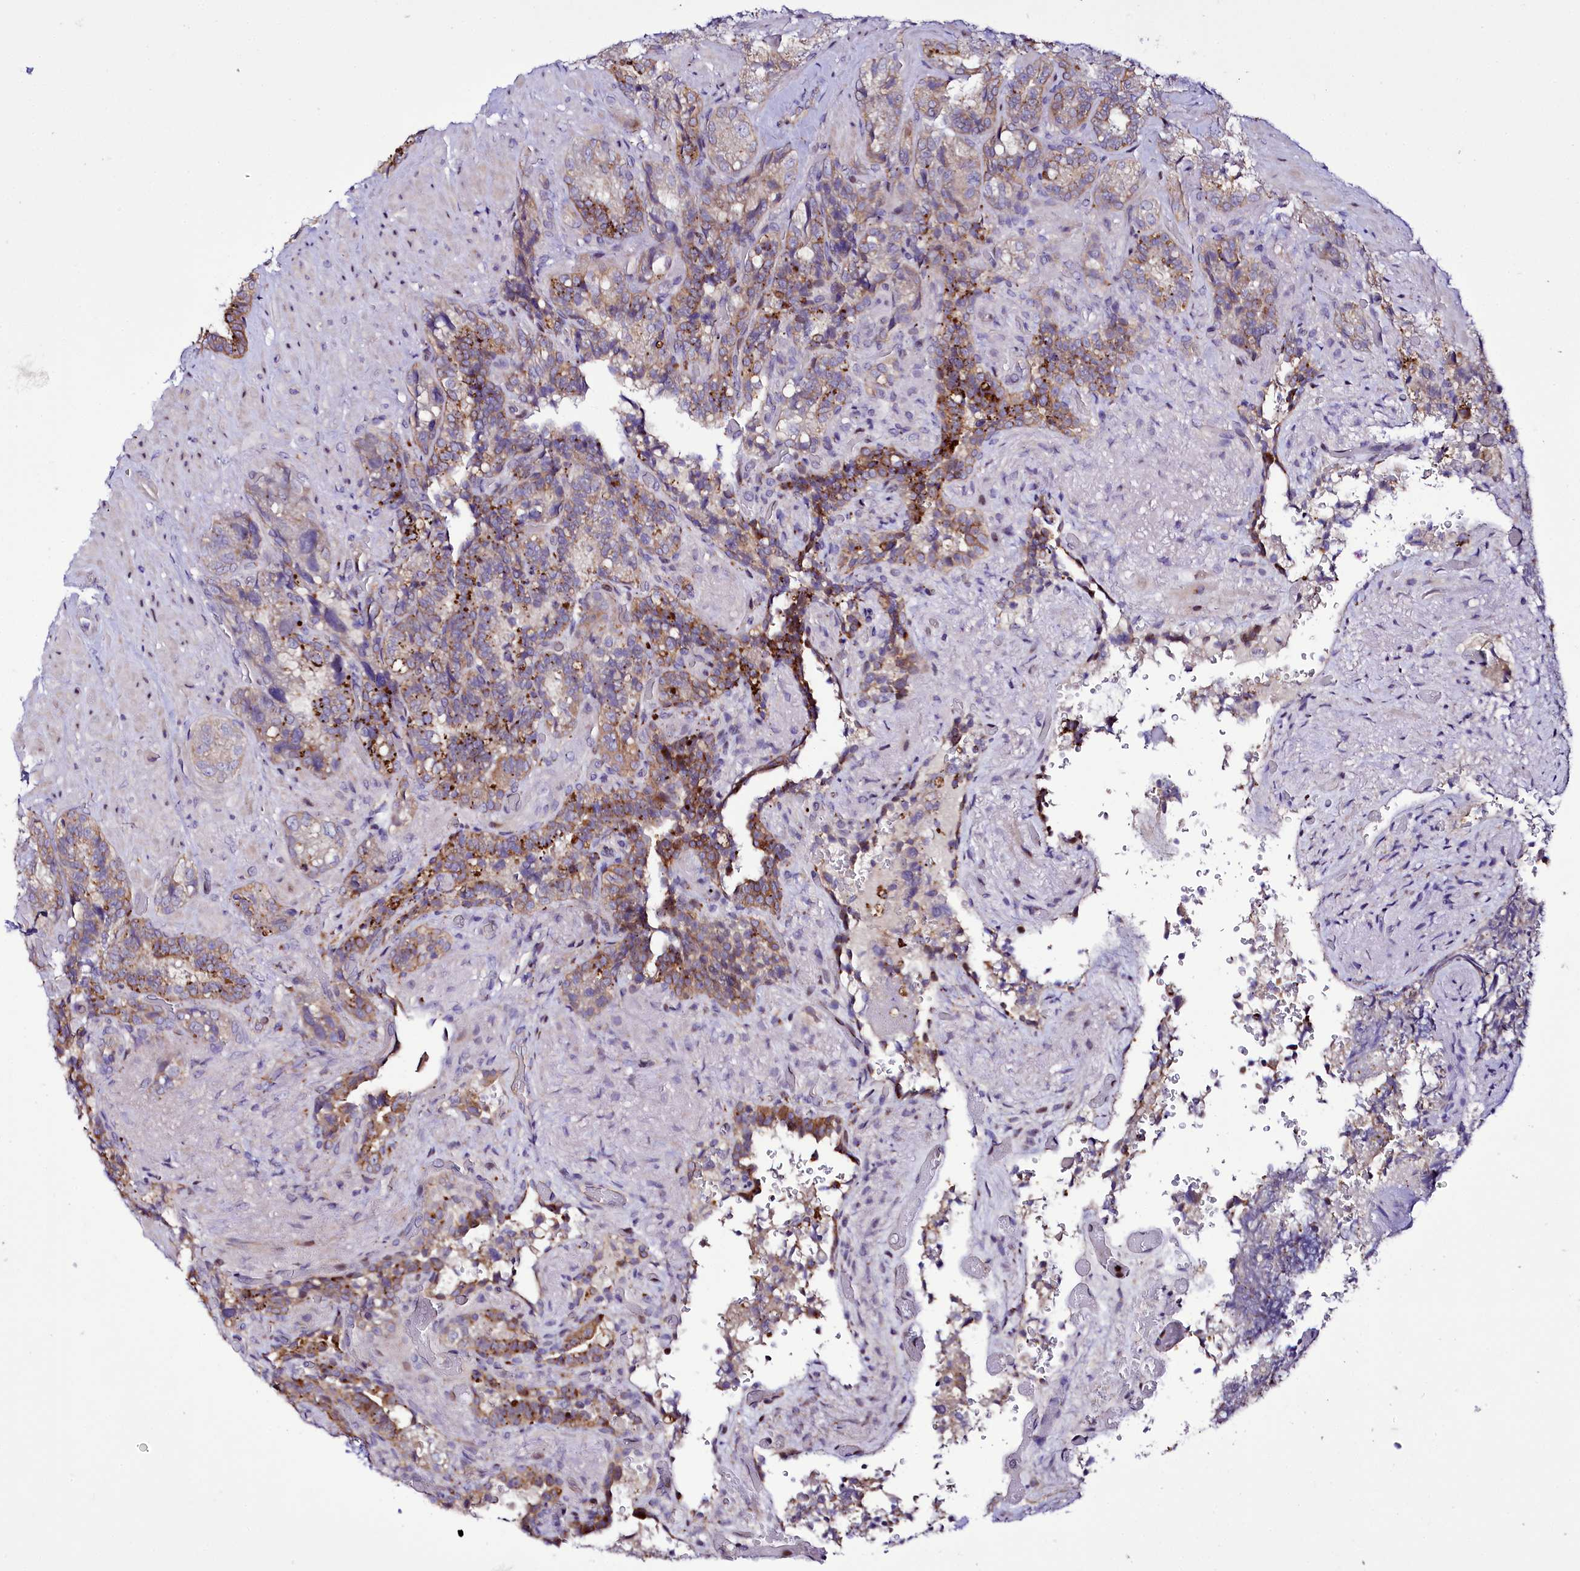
{"staining": {"intensity": "moderate", "quantity": "25%-75%", "location": "cytoplasmic/membranous"}, "tissue": "seminal vesicle", "cell_type": "Glandular cells", "image_type": "normal", "snomed": [{"axis": "morphology", "description": "Normal tissue, NOS"}, {"axis": "topography", "description": "Prostate and seminal vesicle, NOS"}, {"axis": "topography", "description": "Prostate"}, {"axis": "topography", "description": "Seminal veicle"}], "caption": "Immunohistochemical staining of normal seminal vesicle demonstrates medium levels of moderate cytoplasmic/membranous expression in about 25%-75% of glandular cells. (IHC, brightfield microscopy, high magnification).", "gene": "ZC3H12C", "patient": {"sex": "male", "age": 67}}